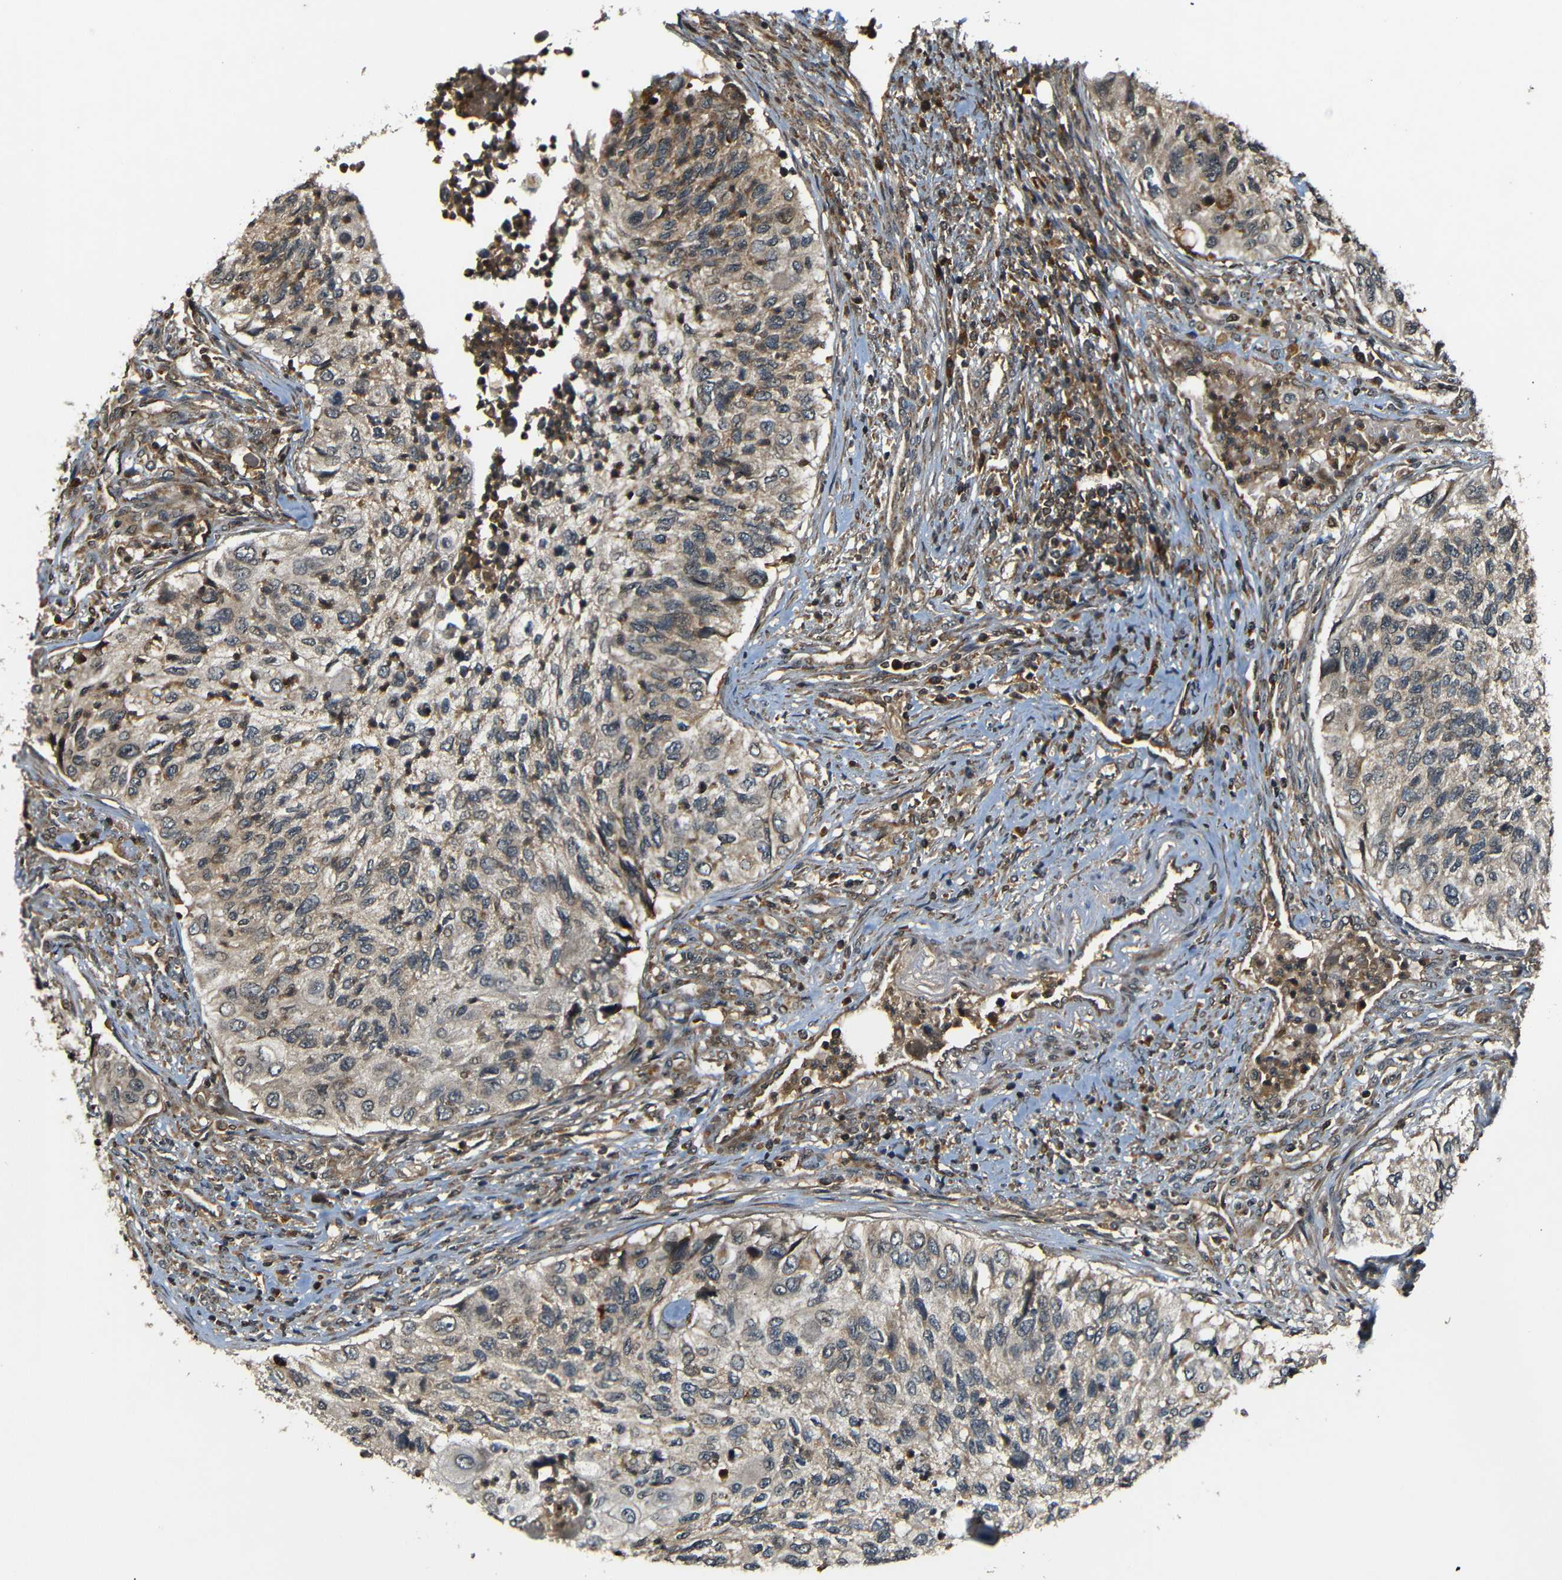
{"staining": {"intensity": "weak", "quantity": "25%-75%", "location": "cytoplasmic/membranous"}, "tissue": "urothelial cancer", "cell_type": "Tumor cells", "image_type": "cancer", "snomed": [{"axis": "morphology", "description": "Urothelial carcinoma, High grade"}, {"axis": "topography", "description": "Urinary bladder"}], "caption": "Immunohistochemical staining of human urothelial carcinoma (high-grade) demonstrates low levels of weak cytoplasmic/membranous protein staining in about 25%-75% of tumor cells.", "gene": "TANK", "patient": {"sex": "female", "age": 60}}